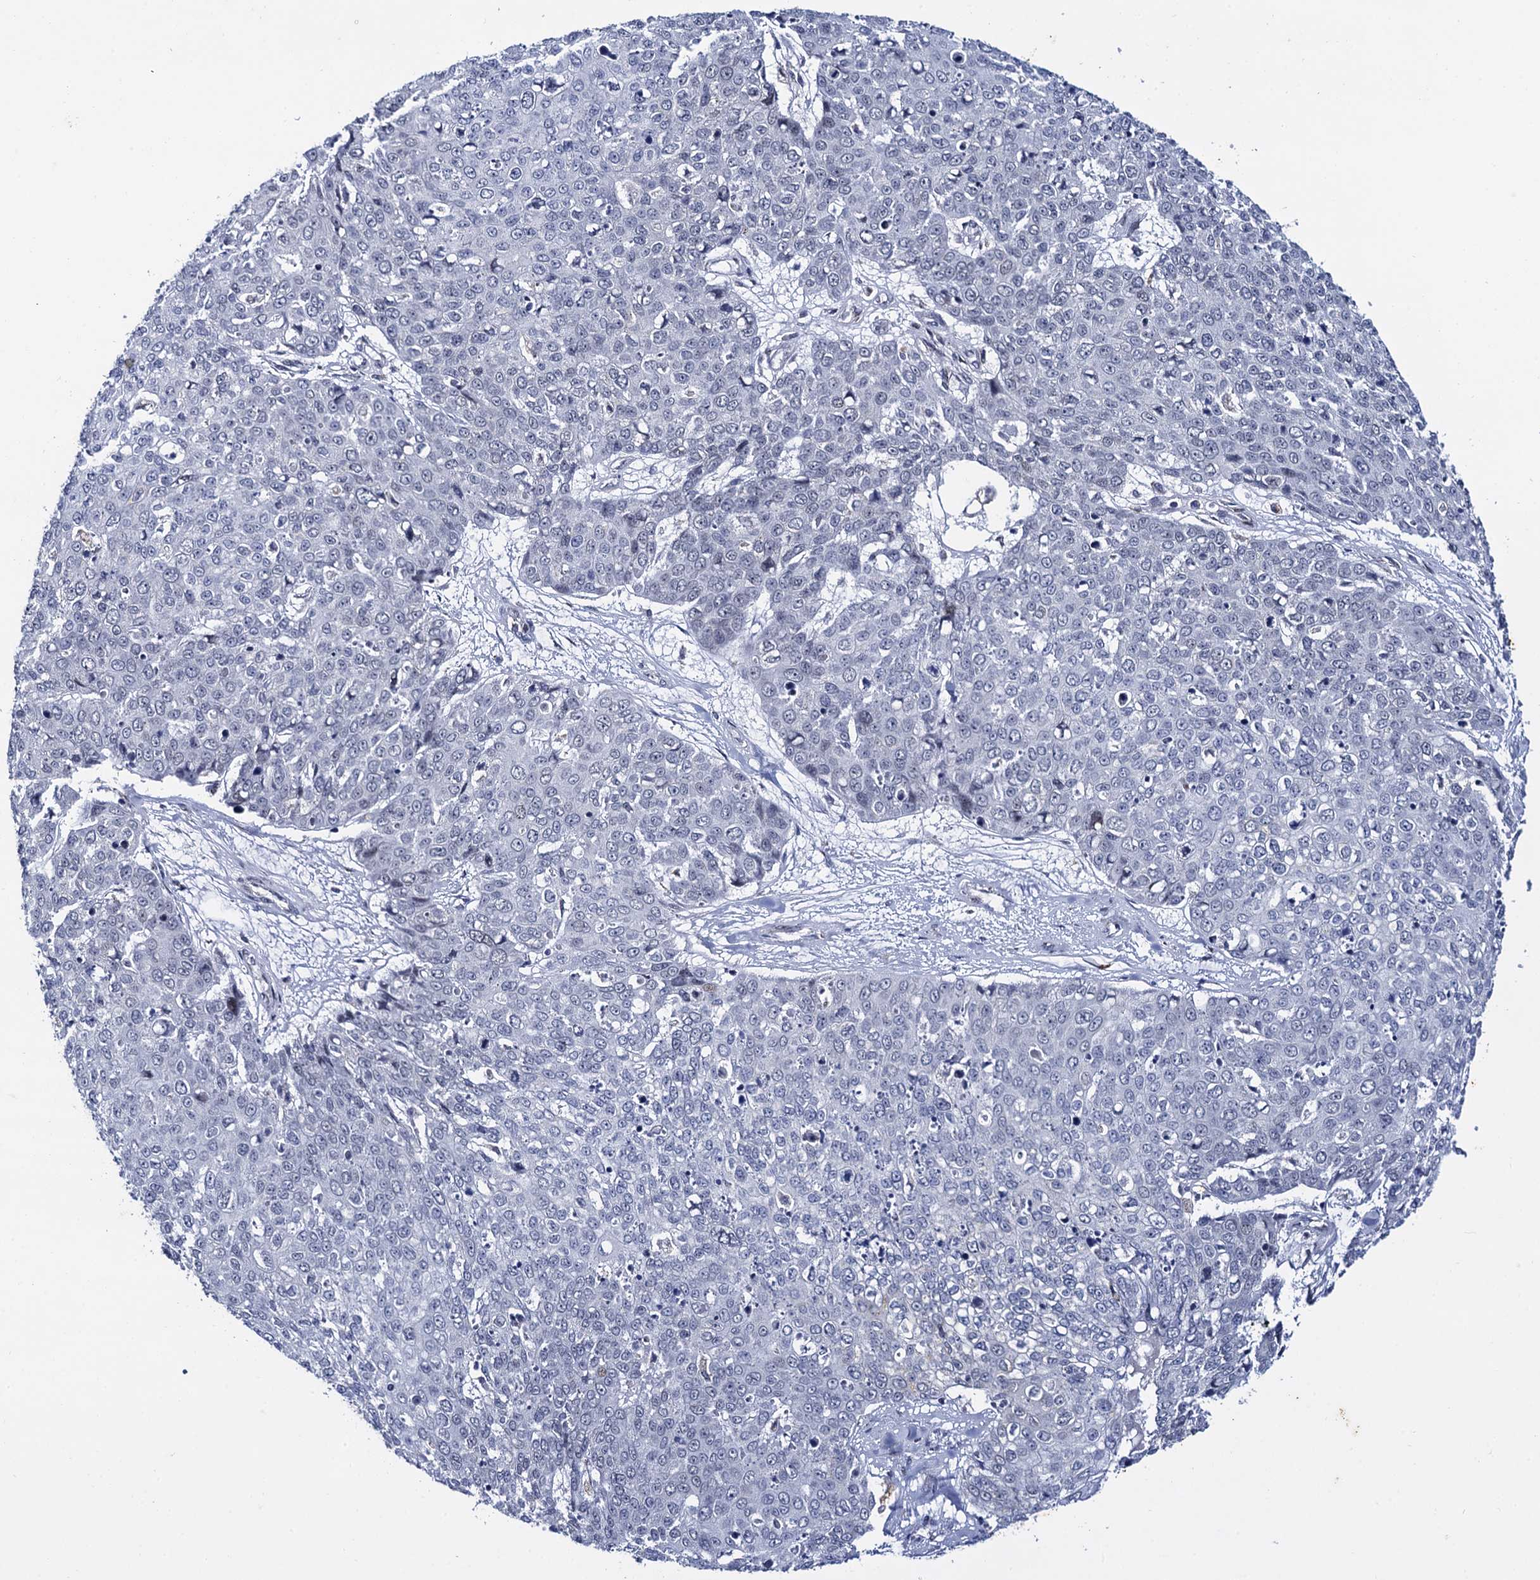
{"staining": {"intensity": "negative", "quantity": "none", "location": "none"}, "tissue": "skin cancer", "cell_type": "Tumor cells", "image_type": "cancer", "snomed": [{"axis": "morphology", "description": "Squamous cell carcinoma, NOS"}, {"axis": "topography", "description": "Skin"}], "caption": "Photomicrograph shows no significant protein staining in tumor cells of skin cancer (squamous cell carcinoma).", "gene": "THAP2", "patient": {"sex": "male", "age": 71}}